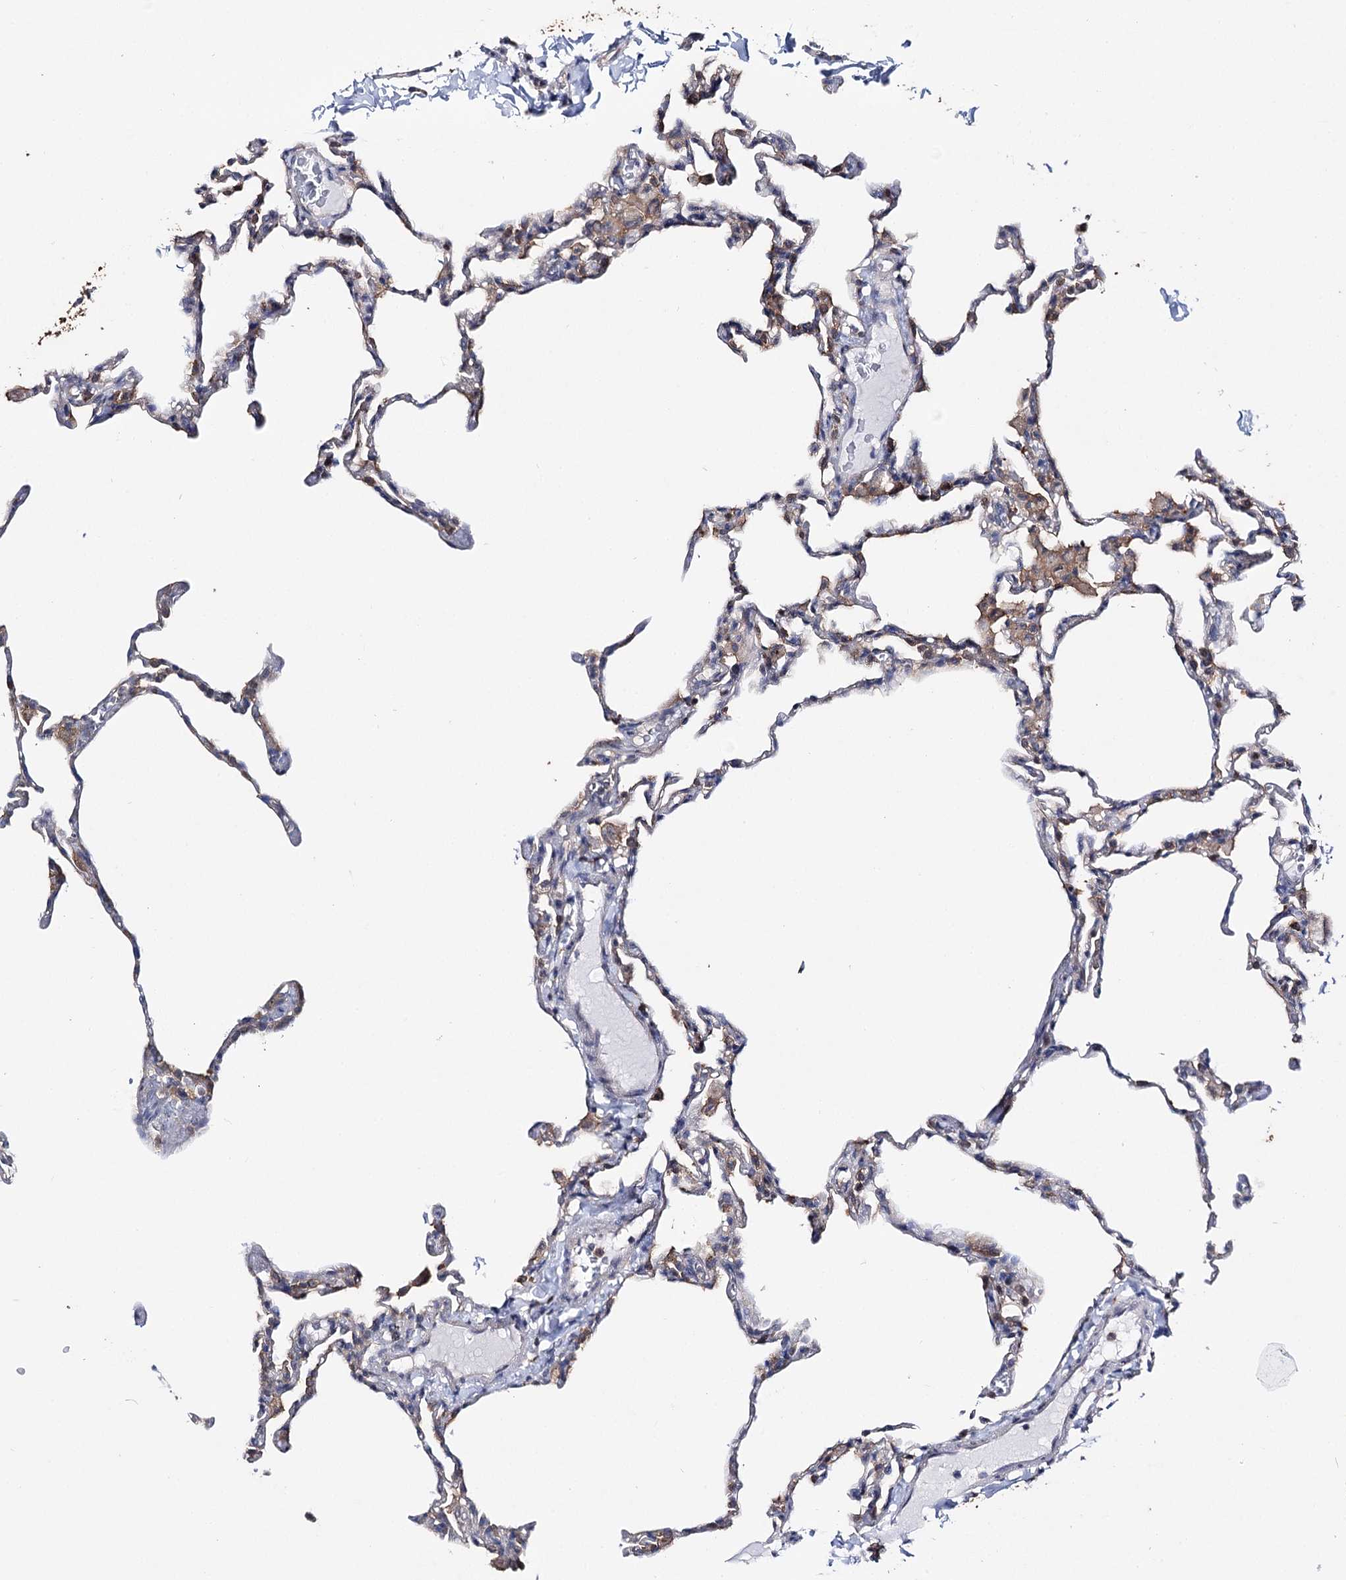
{"staining": {"intensity": "weak", "quantity": "<25%", "location": "cytoplasmic/membranous"}, "tissue": "lung", "cell_type": "Alveolar cells", "image_type": "normal", "snomed": [{"axis": "morphology", "description": "Normal tissue, NOS"}, {"axis": "topography", "description": "Lung"}], "caption": "Alveolar cells show no significant positivity in unremarkable lung. Brightfield microscopy of immunohistochemistry (IHC) stained with DAB (brown) and hematoxylin (blue), captured at high magnification.", "gene": "UGP2", "patient": {"sex": "male", "age": 20}}